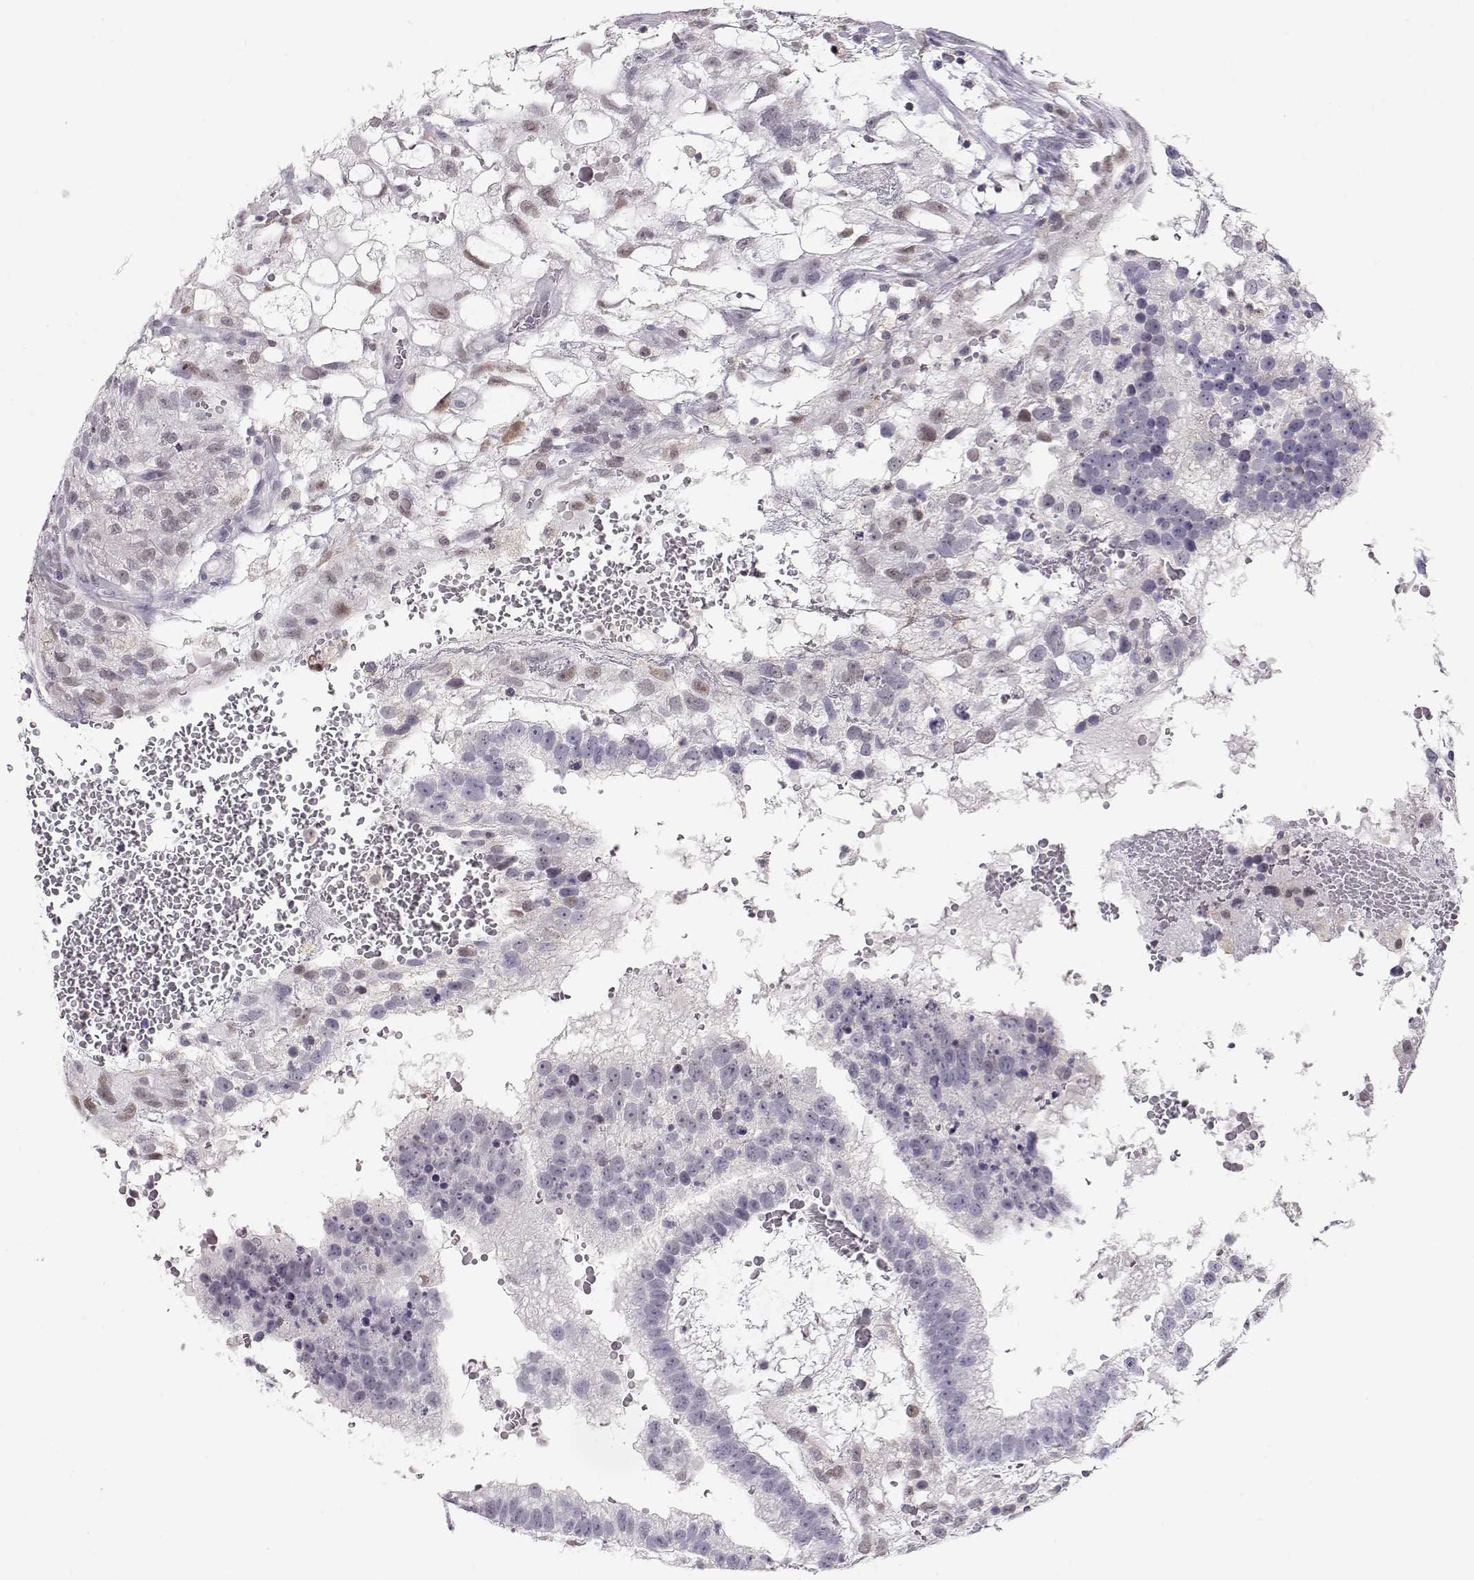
{"staining": {"intensity": "negative", "quantity": "none", "location": "none"}, "tissue": "testis cancer", "cell_type": "Tumor cells", "image_type": "cancer", "snomed": [{"axis": "morphology", "description": "Normal tissue, NOS"}, {"axis": "morphology", "description": "Carcinoma, Embryonal, NOS"}, {"axis": "topography", "description": "Testis"}, {"axis": "topography", "description": "Epididymis"}], "caption": "The immunohistochemistry image has no significant positivity in tumor cells of testis embryonal carcinoma tissue. (Stains: DAB immunohistochemistry (IHC) with hematoxylin counter stain, Microscopy: brightfield microscopy at high magnification).", "gene": "TEPP", "patient": {"sex": "male", "age": 32}}